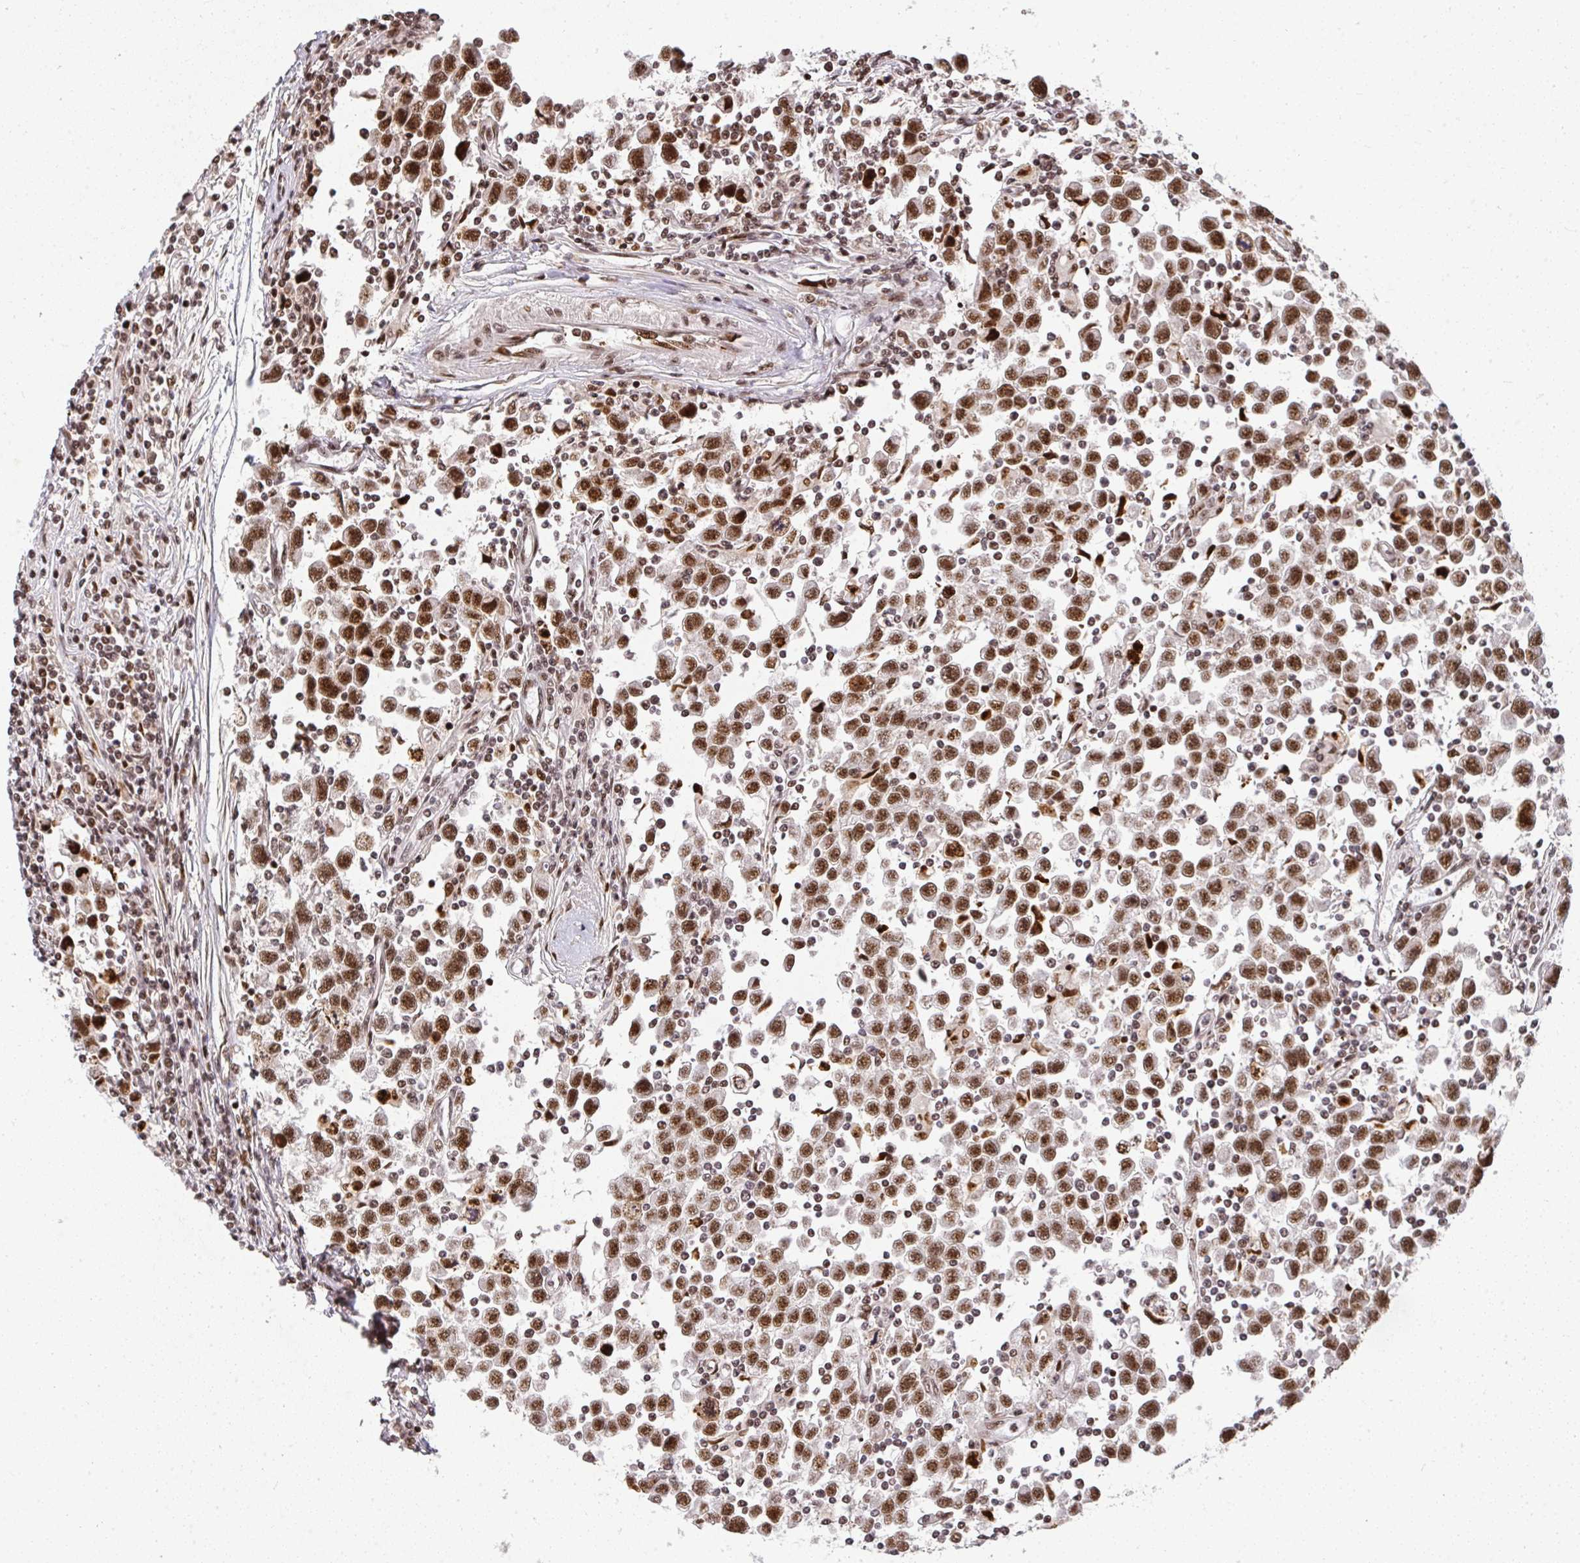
{"staining": {"intensity": "strong", "quantity": ">75%", "location": "nuclear"}, "tissue": "testis cancer", "cell_type": "Tumor cells", "image_type": "cancer", "snomed": [{"axis": "morphology", "description": "Seminoma, NOS"}, {"axis": "topography", "description": "Testis"}], "caption": "Immunohistochemical staining of human seminoma (testis) demonstrates strong nuclear protein staining in about >75% of tumor cells.", "gene": "U2AF1", "patient": {"sex": "male", "age": 31}}